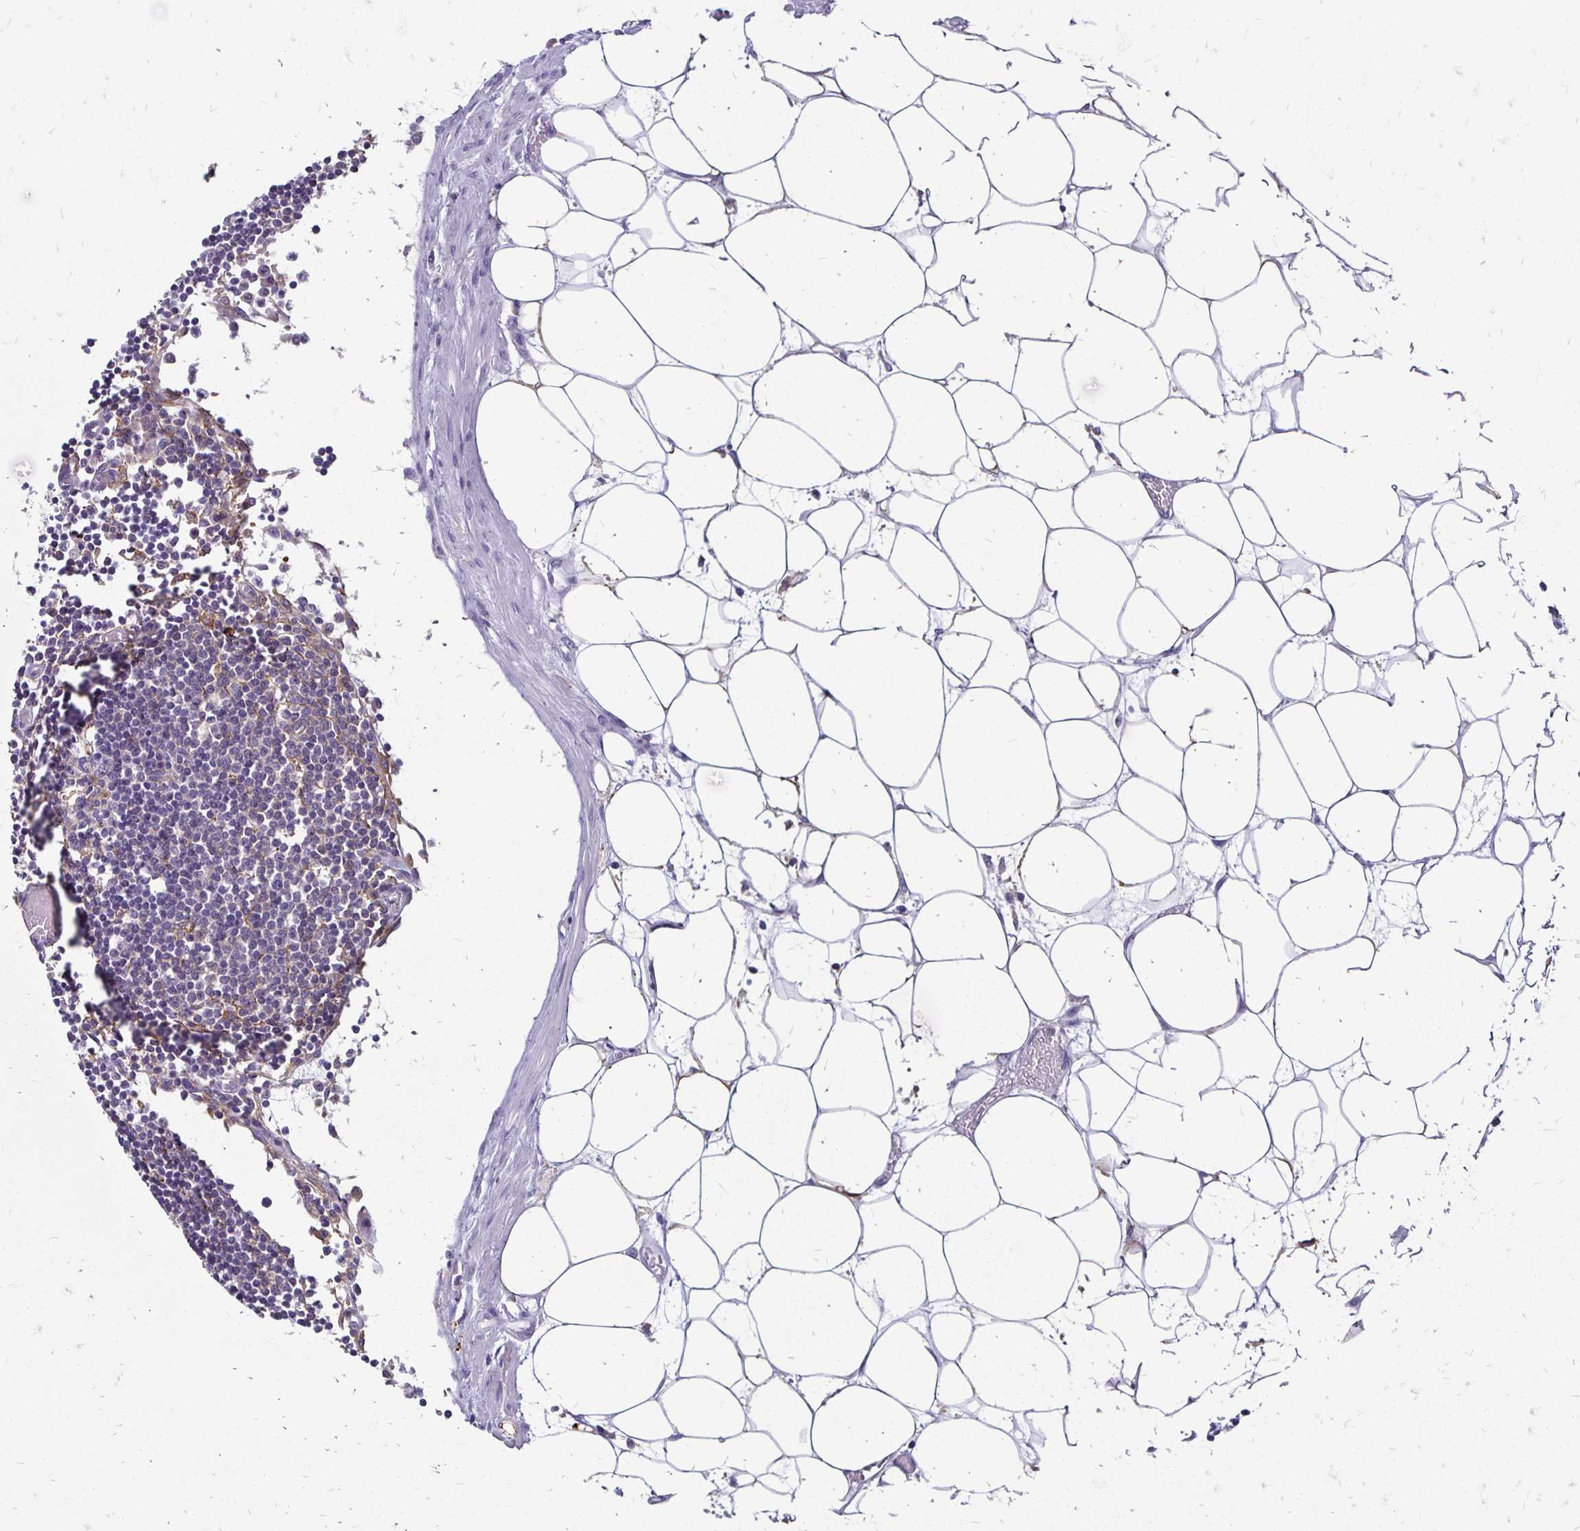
{"staining": {"intensity": "moderate", "quantity": "<25%", "location": "cytoplasmic/membranous"}, "tissue": "lymph node", "cell_type": "Germinal center cells", "image_type": "normal", "snomed": [{"axis": "morphology", "description": "Normal tissue, NOS"}, {"axis": "topography", "description": "Lymph node"}], "caption": "This micrograph exhibits immunohistochemistry staining of unremarkable human lymph node, with low moderate cytoplasmic/membranous staining in approximately <25% of germinal center cells.", "gene": "TNS3", "patient": {"sex": "male", "age": 66}}